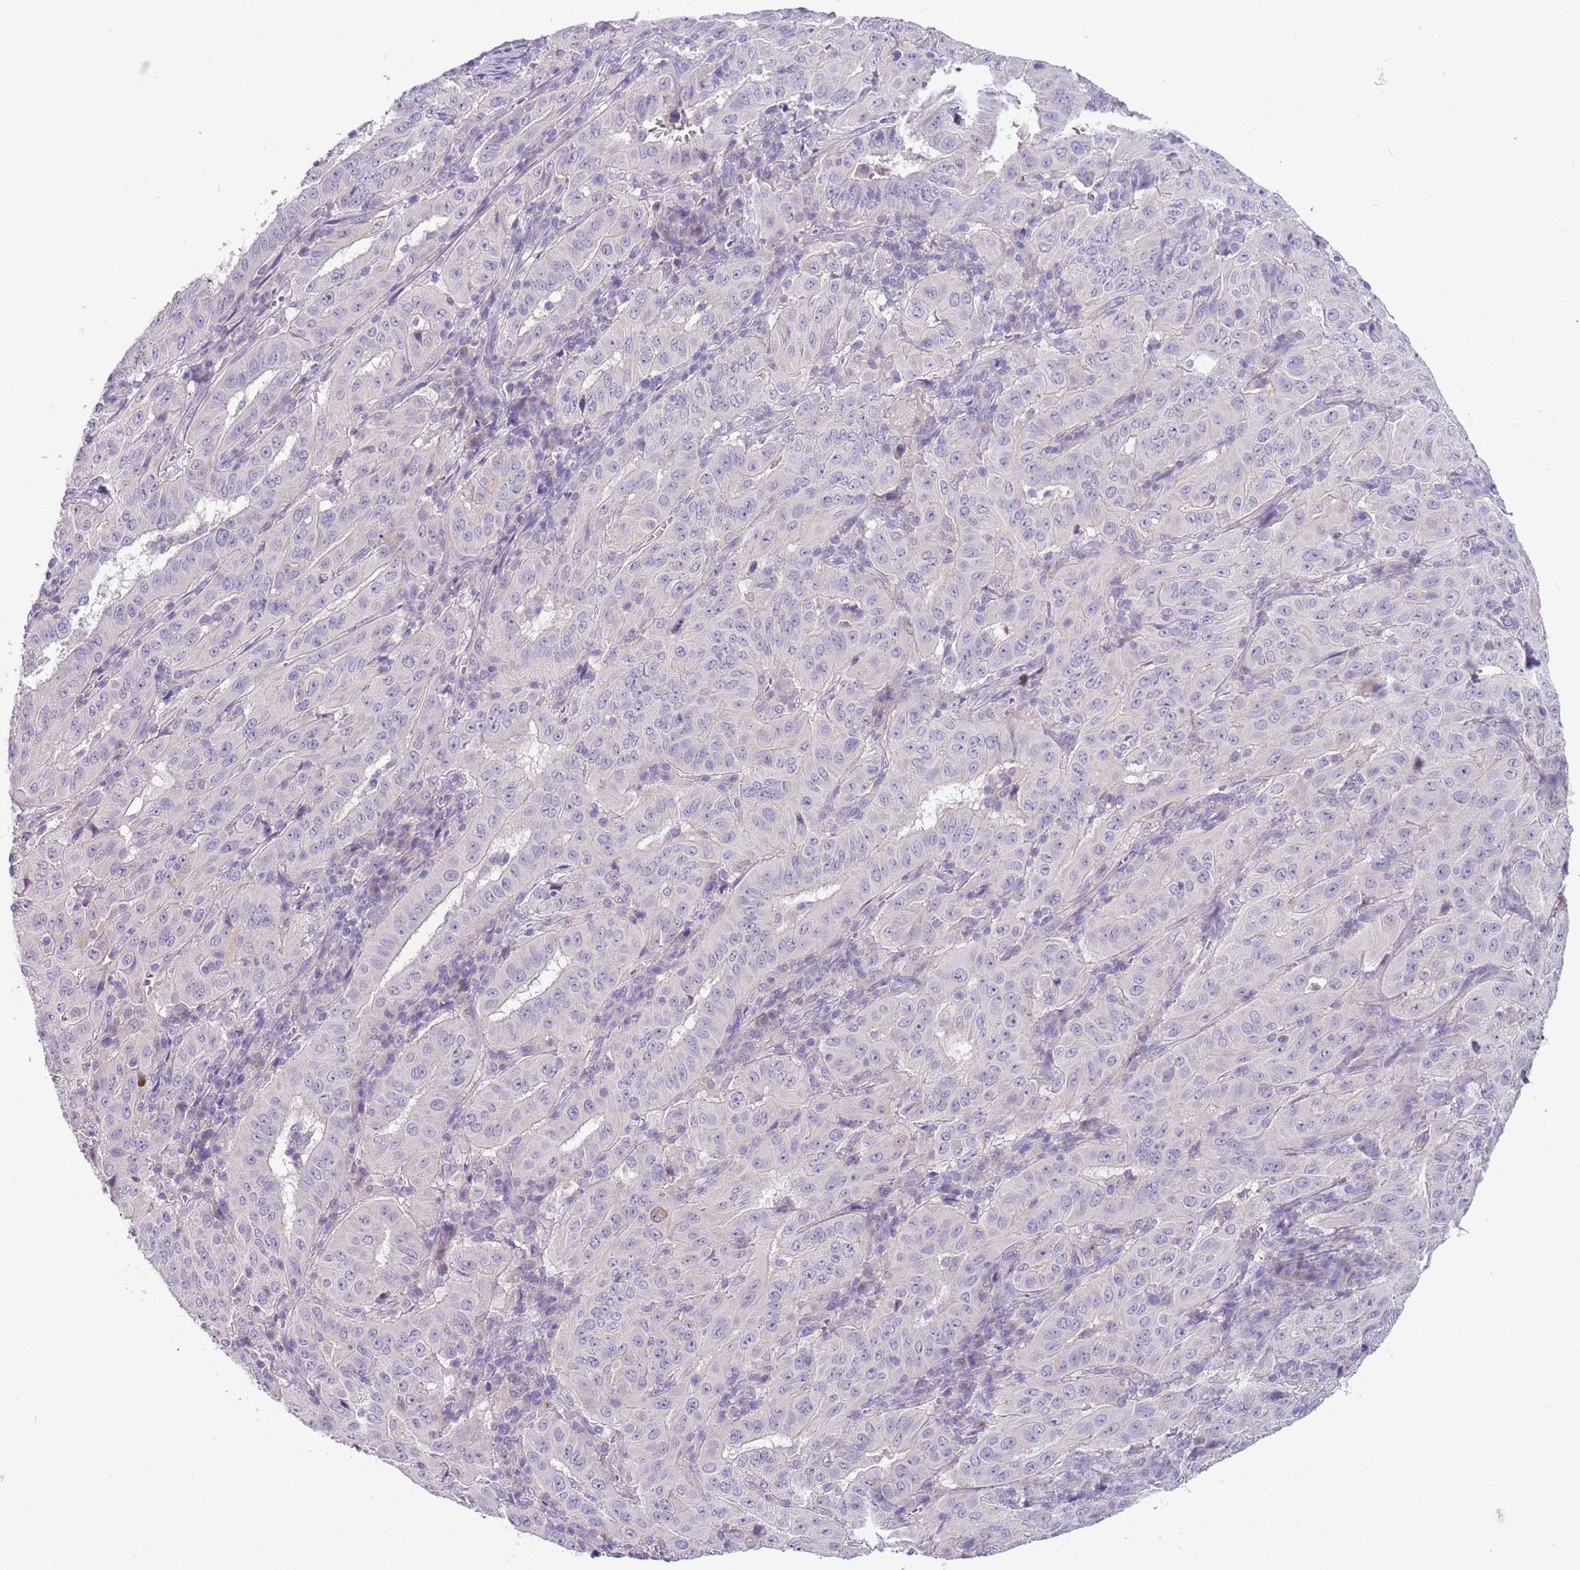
{"staining": {"intensity": "negative", "quantity": "none", "location": "none"}, "tissue": "pancreatic cancer", "cell_type": "Tumor cells", "image_type": "cancer", "snomed": [{"axis": "morphology", "description": "Adenocarcinoma, NOS"}, {"axis": "topography", "description": "Pancreas"}], "caption": "This is a micrograph of immunohistochemistry (IHC) staining of pancreatic adenocarcinoma, which shows no expression in tumor cells.", "gene": "CFAP73", "patient": {"sex": "male", "age": 63}}